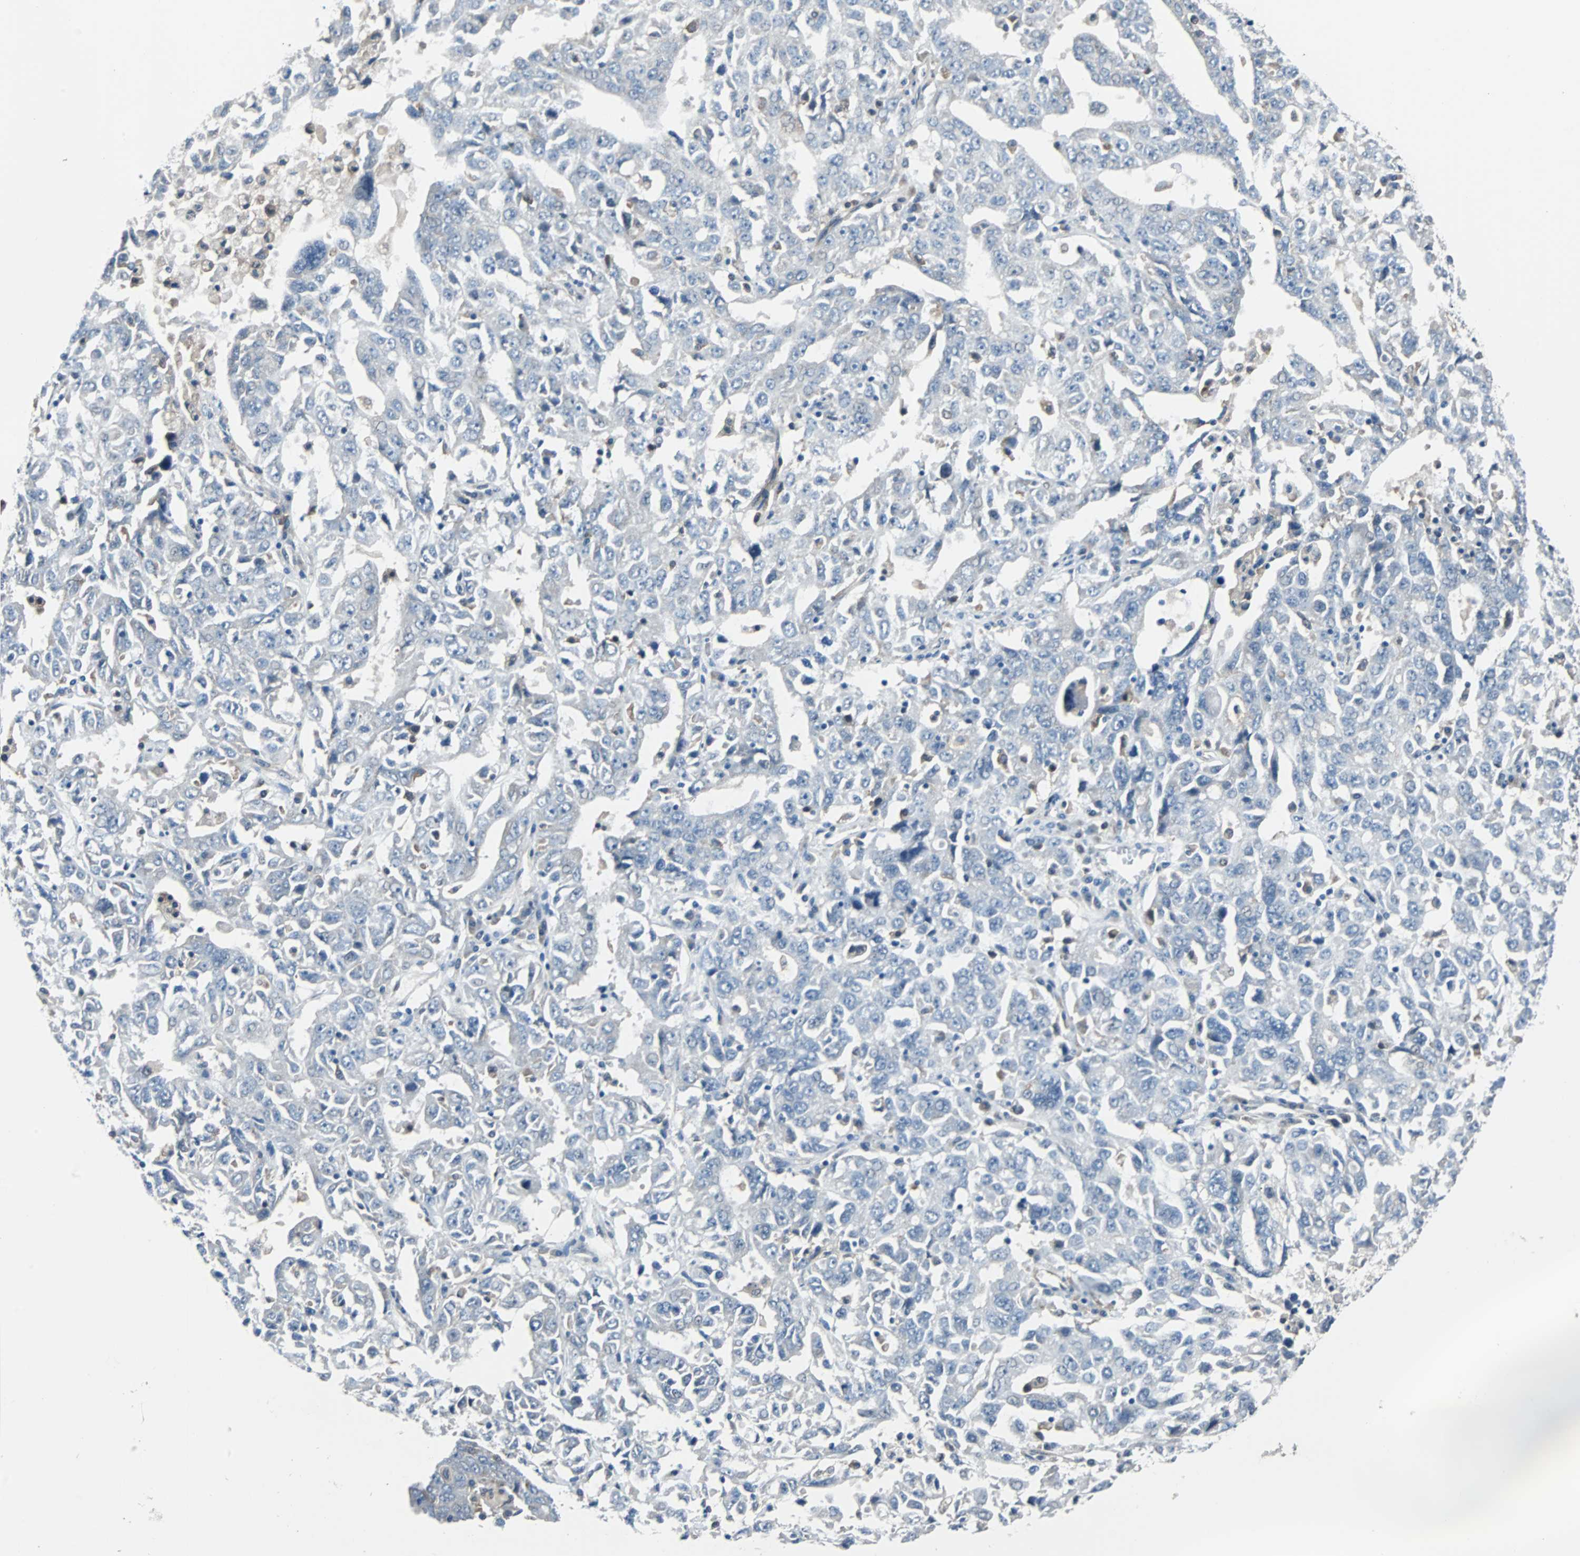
{"staining": {"intensity": "negative", "quantity": "none", "location": "none"}, "tissue": "ovarian cancer", "cell_type": "Tumor cells", "image_type": "cancer", "snomed": [{"axis": "morphology", "description": "Carcinoma, endometroid"}, {"axis": "topography", "description": "Ovary"}], "caption": "The image demonstrates no significant positivity in tumor cells of ovarian endometroid carcinoma.", "gene": "SWAP70", "patient": {"sex": "female", "age": 62}}